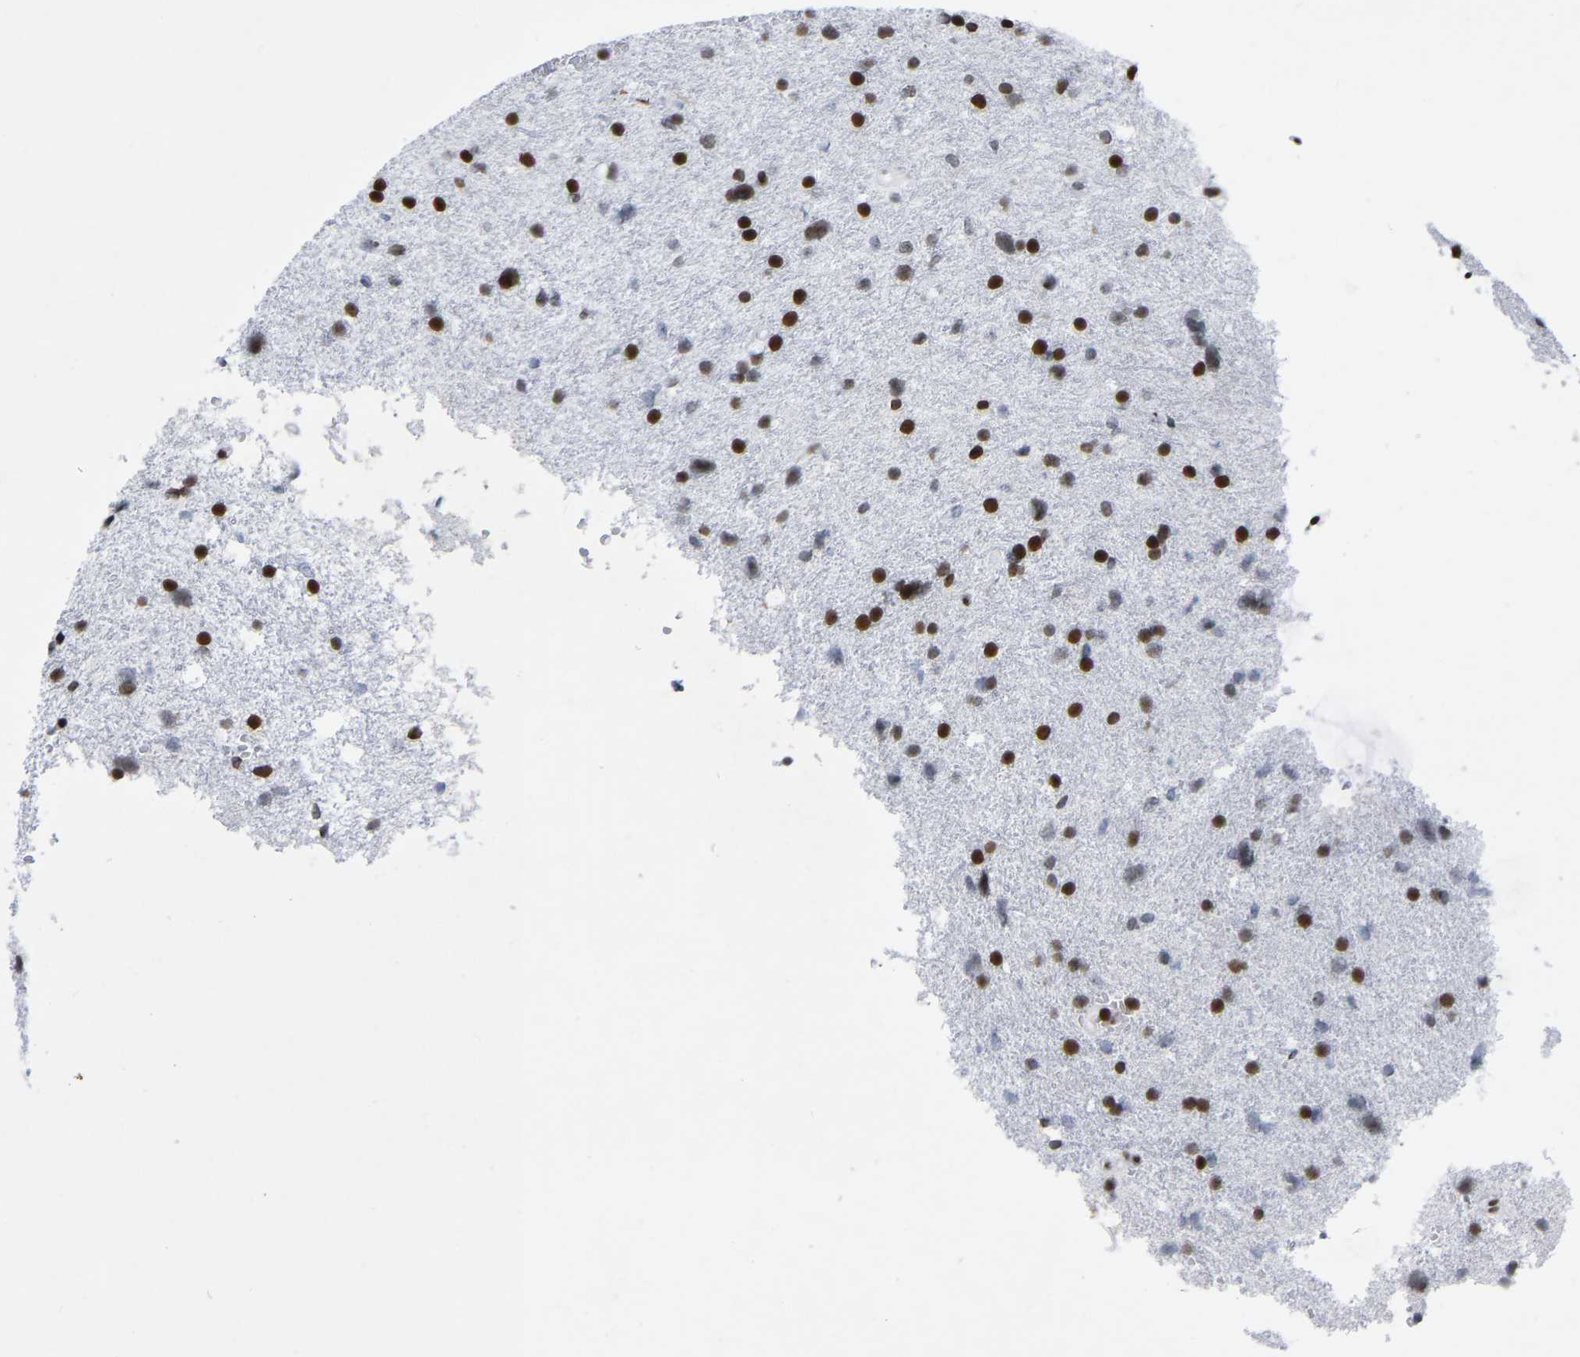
{"staining": {"intensity": "strong", "quantity": ">75%", "location": "nuclear"}, "tissue": "glioma", "cell_type": "Tumor cells", "image_type": "cancer", "snomed": [{"axis": "morphology", "description": "Glioma, malignant, Low grade"}, {"axis": "topography", "description": "Brain"}], "caption": "Malignant low-grade glioma stained for a protein (brown) displays strong nuclear positive staining in approximately >75% of tumor cells.", "gene": "PRCC", "patient": {"sex": "female", "age": 37}}